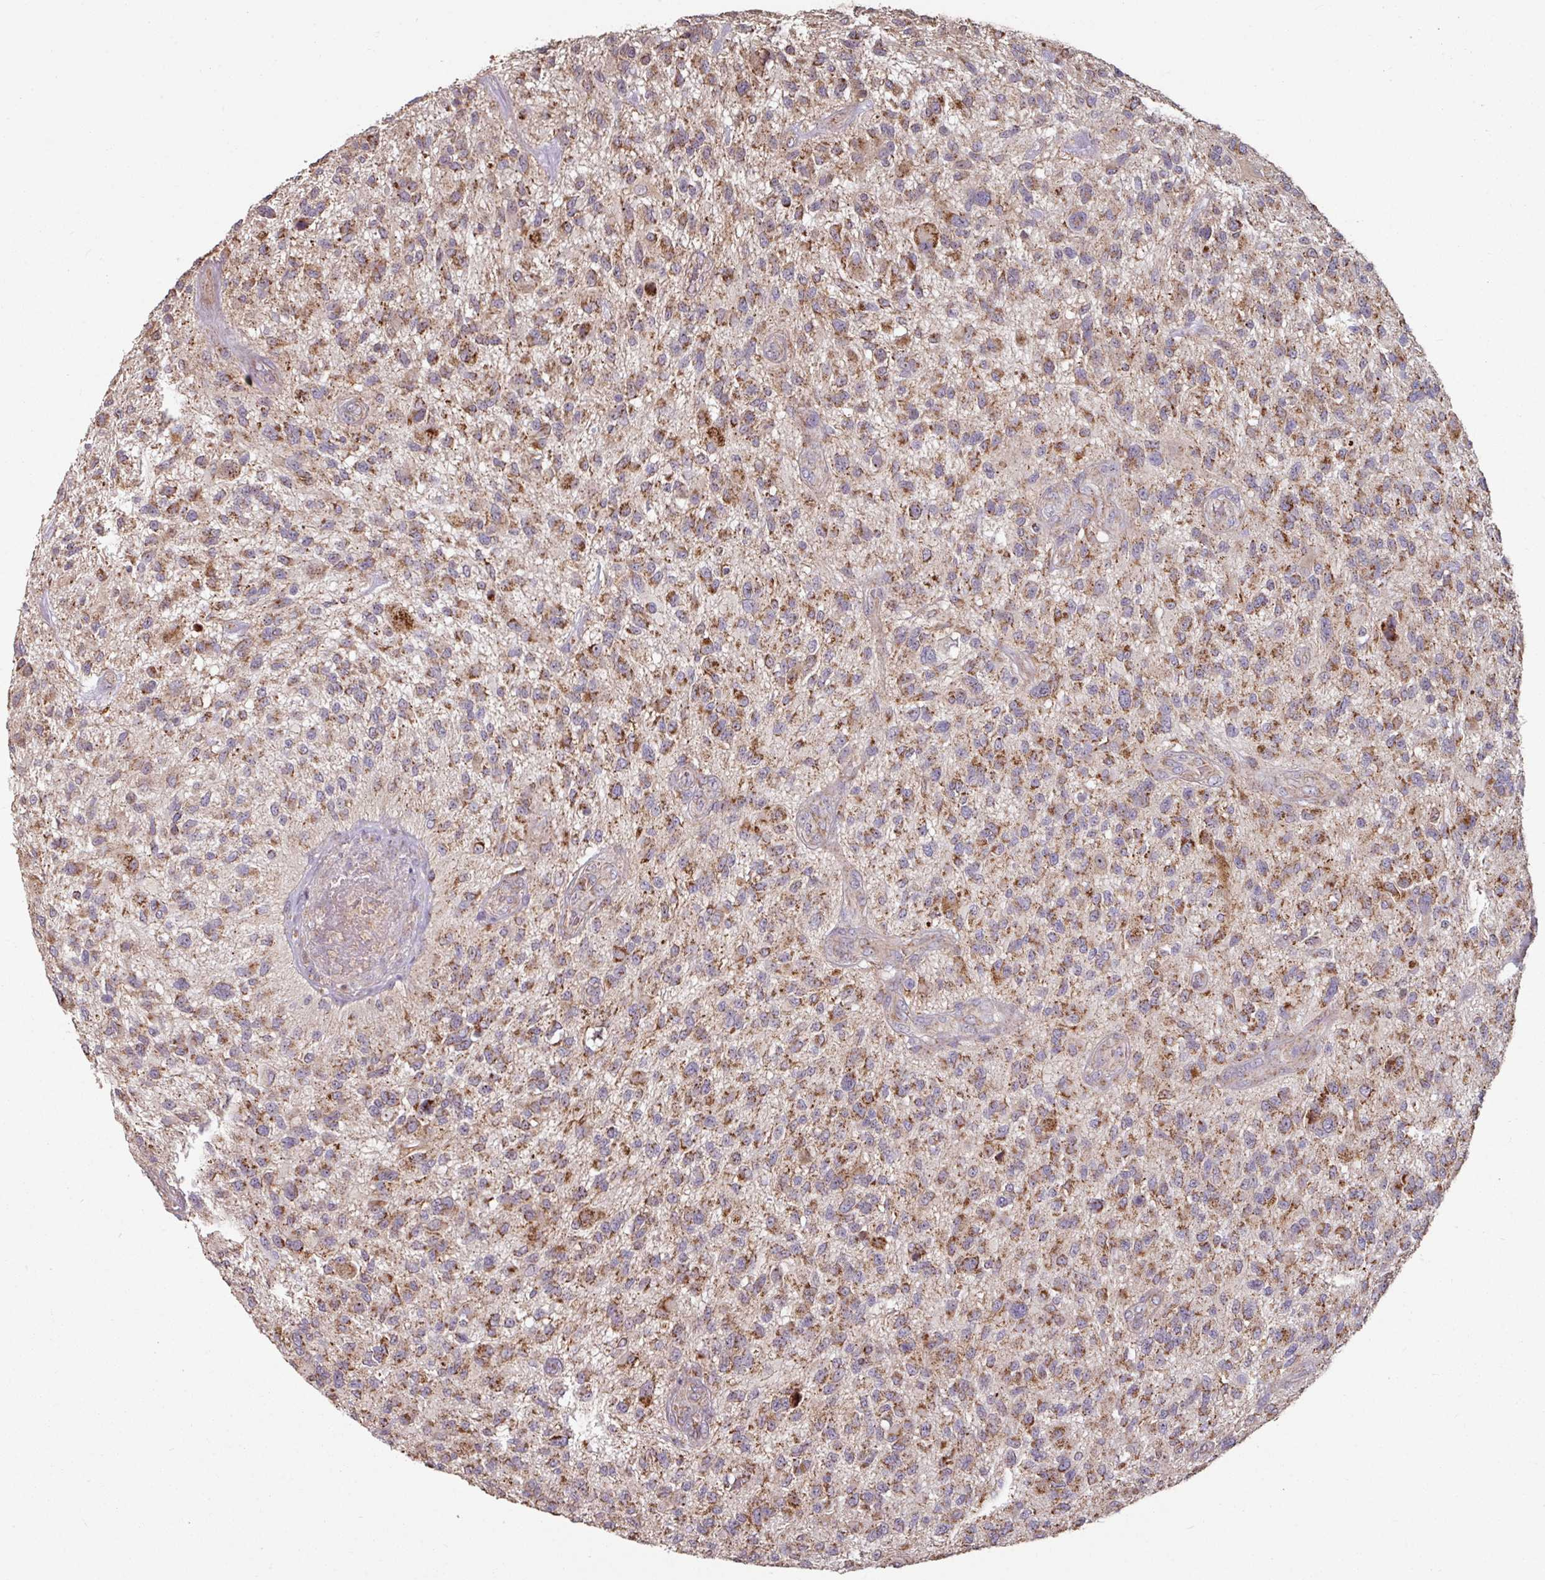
{"staining": {"intensity": "strong", "quantity": "25%-75%", "location": "cytoplasmic/membranous"}, "tissue": "glioma", "cell_type": "Tumor cells", "image_type": "cancer", "snomed": [{"axis": "morphology", "description": "Glioma, malignant, High grade"}, {"axis": "topography", "description": "Brain"}], "caption": "A high-resolution photomicrograph shows immunohistochemistry staining of malignant glioma (high-grade), which demonstrates strong cytoplasmic/membranous expression in about 25%-75% of tumor cells. The staining was performed using DAB, with brown indicating positive protein expression. Nuclei are stained blue with hematoxylin.", "gene": "OR2D3", "patient": {"sex": "male", "age": 47}}